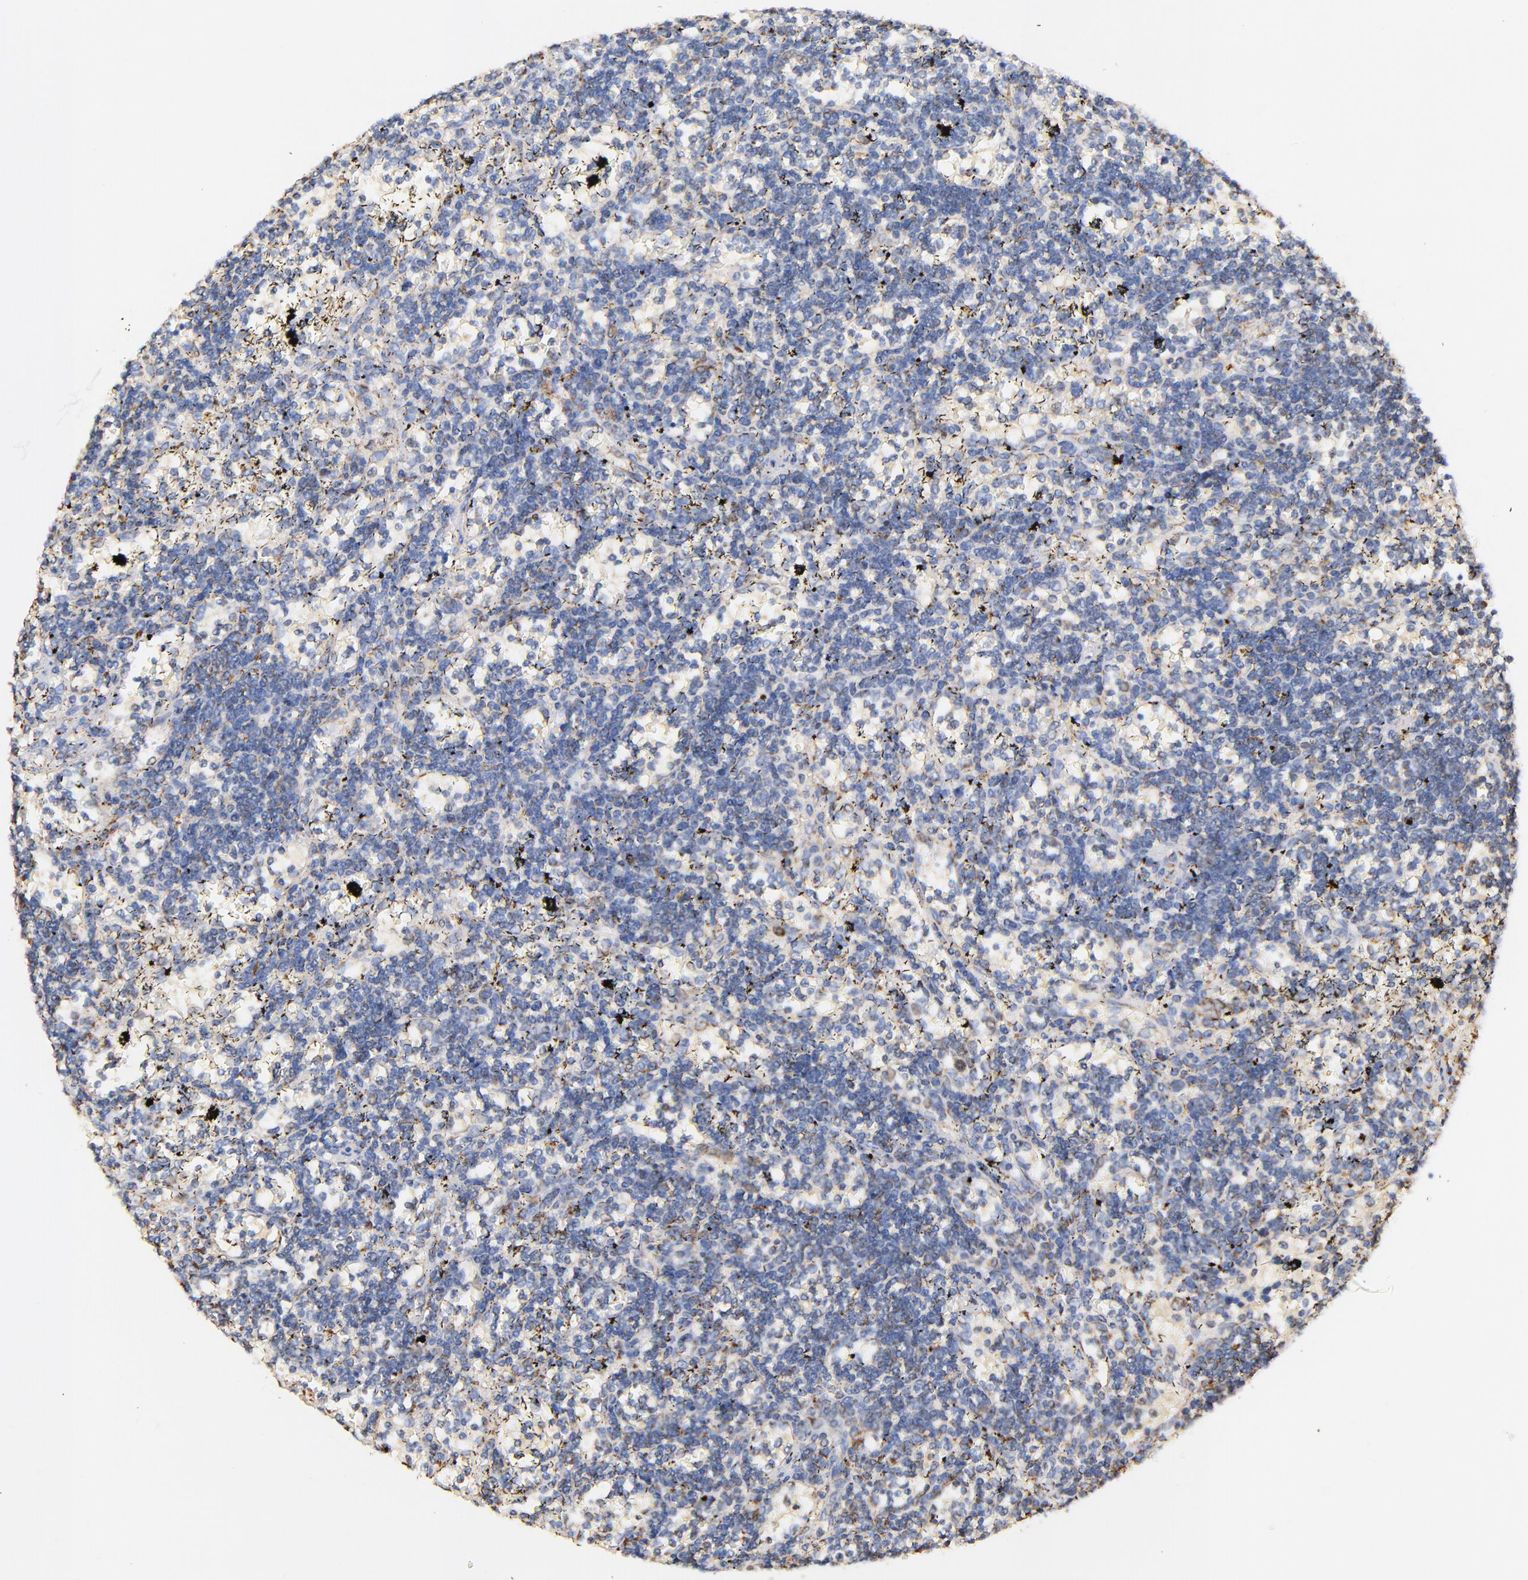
{"staining": {"intensity": "moderate", "quantity": "<25%", "location": "cytoplasmic/membranous"}, "tissue": "lymphoma", "cell_type": "Tumor cells", "image_type": "cancer", "snomed": [{"axis": "morphology", "description": "Malignant lymphoma, non-Hodgkin's type, Low grade"}, {"axis": "topography", "description": "Spleen"}], "caption": "An IHC micrograph of neoplastic tissue is shown. Protein staining in brown labels moderate cytoplasmic/membranous positivity in low-grade malignant lymphoma, non-Hodgkin's type within tumor cells.", "gene": "ATP5F1D", "patient": {"sex": "male", "age": 60}}